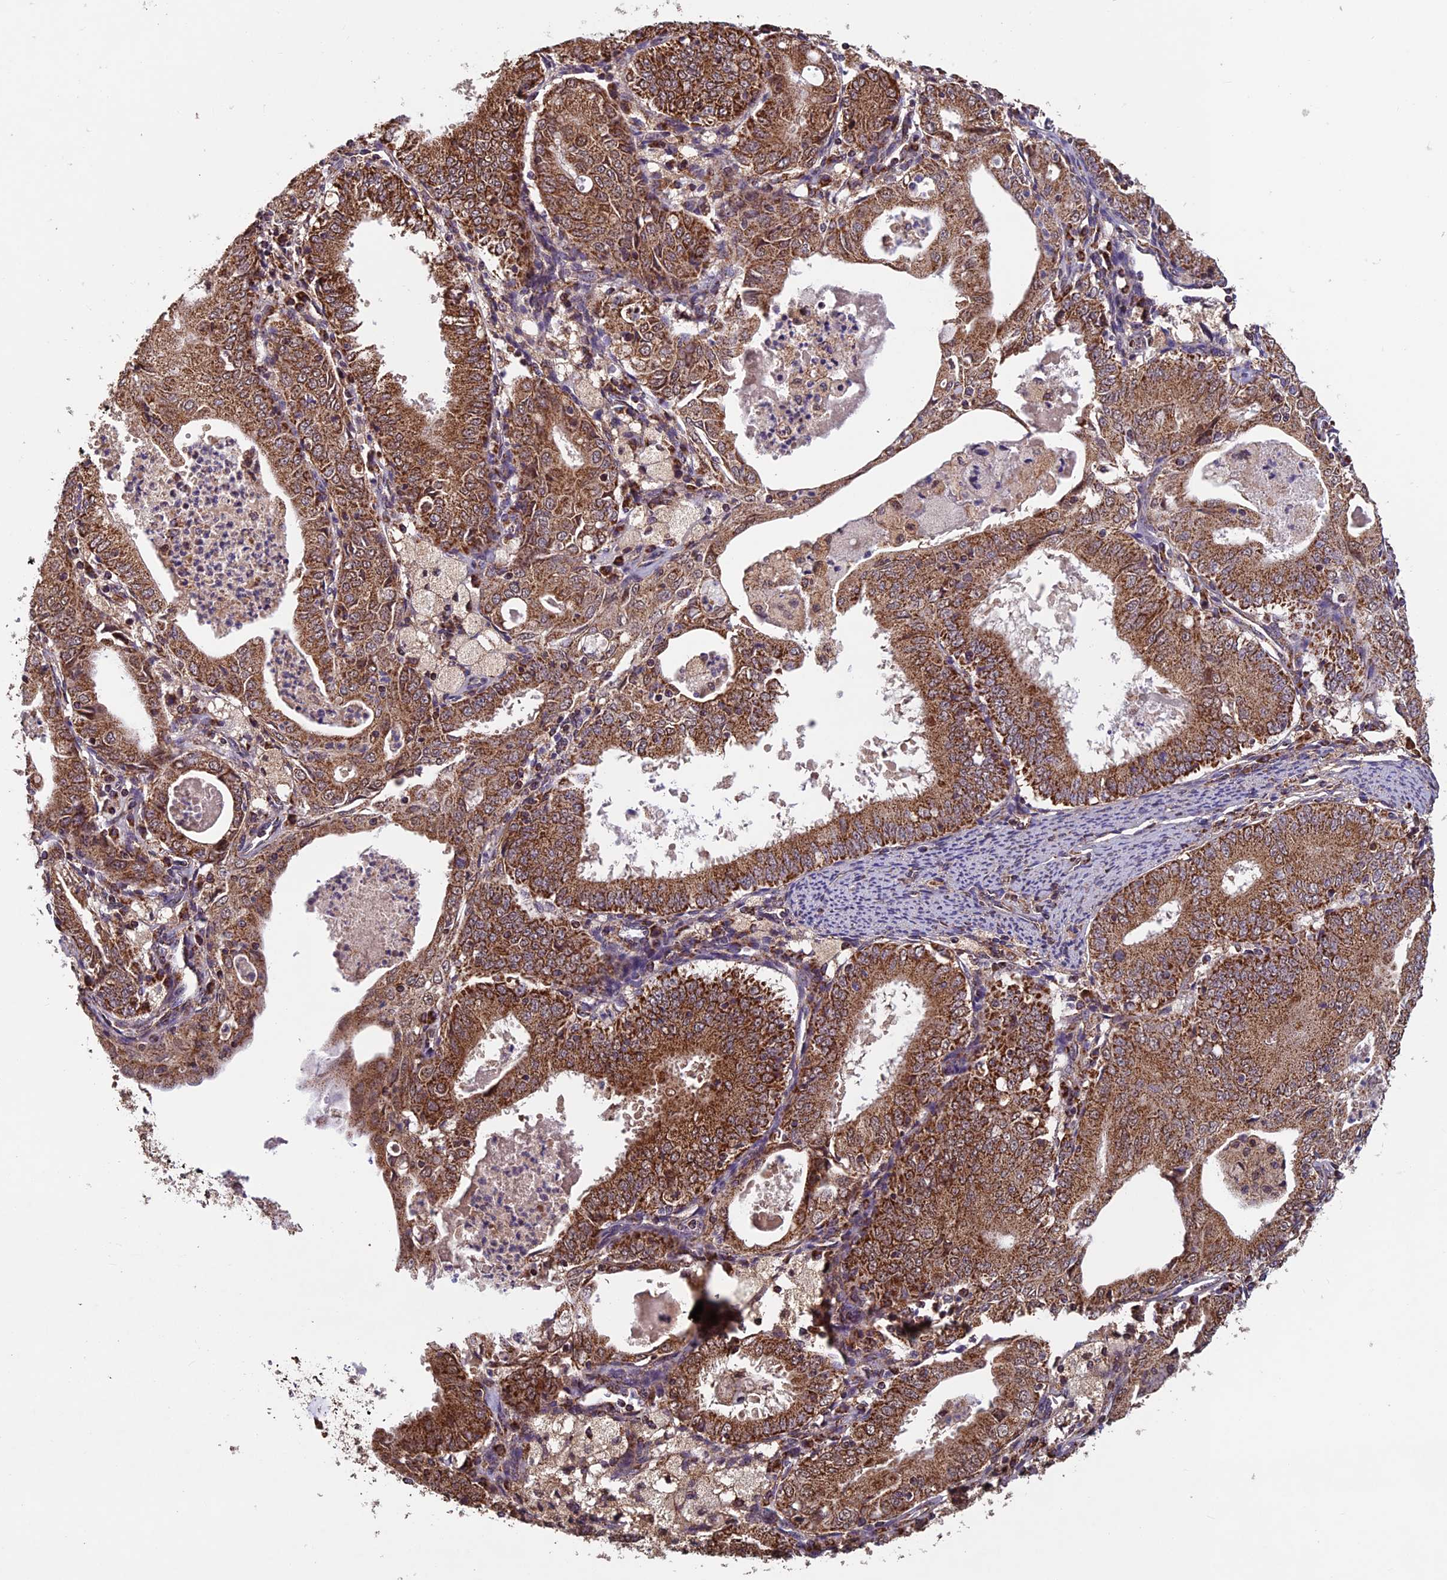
{"staining": {"intensity": "strong", "quantity": ">75%", "location": "cytoplasmic/membranous"}, "tissue": "endometrial cancer", "cell_type": "Tumor cells", "image_type": "cancer", "snomed": [{"axis": "morphology", "description": "Adenocarcinoma, NOS"}, {"axis": "topography", "description": "Endometrium"}], "caption": "Immunohistochemistry (IHC) histopathology image of neoplastic tissue: endometrial cancer (adenocarcinoma) stained using IHC shows high levels of strong protein expression localized specifically in the cytoplasmic/membranous of tumor cells, appearing as a cytoplasmic/membranous brown color.", "gene": "CCDC15", "patient": {"sex": "female", "age": 57}}